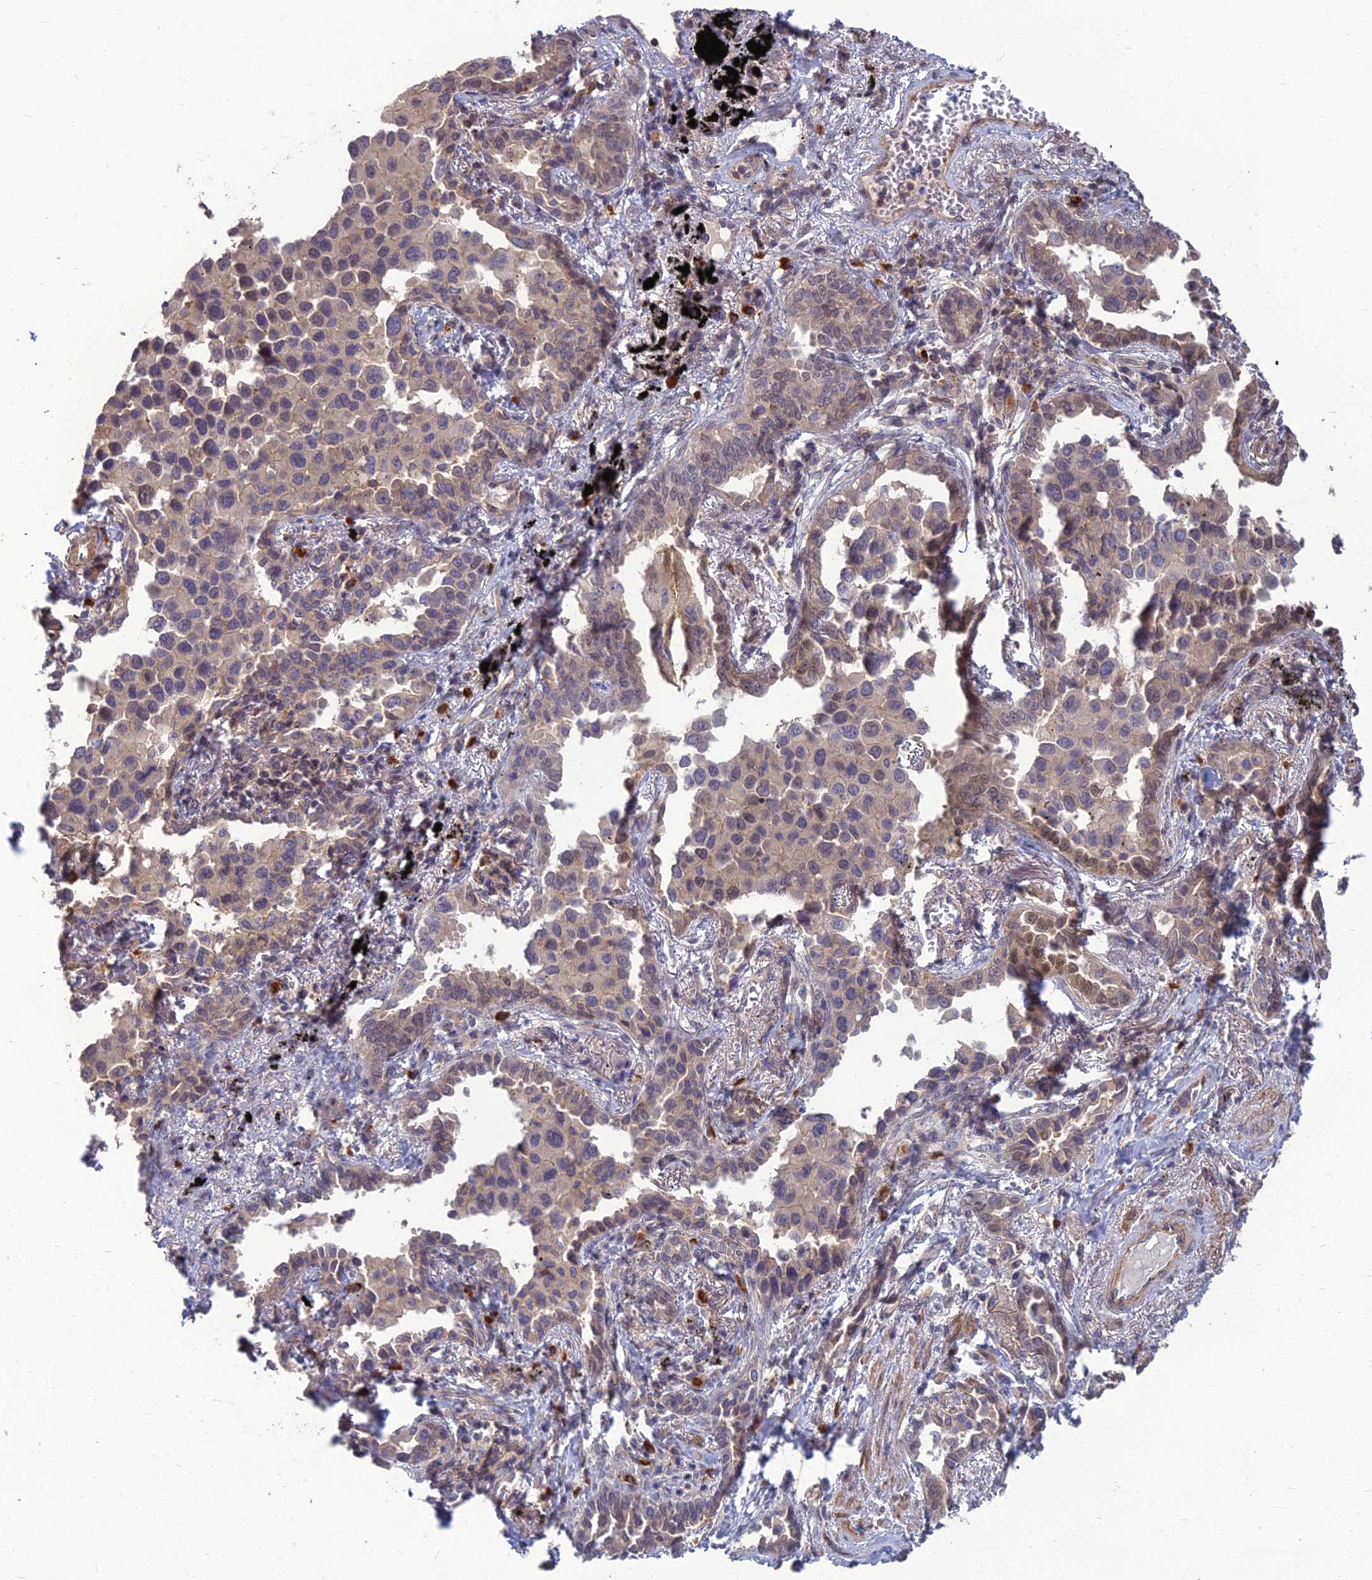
{"staining": {"intensity": "weak", "quantity": "<25%", "location": "cytoplasmic/membranous"}, "tissue": "lung cancer", "cell_type": "Tumor cells", "image_type": "cancer", "snomed": [{"axis": "morphology", "description": "Adenocarcinoma, NOS"}, {"axis": "topography", "description": "Lung"}], "caption": "This is a histopathology image of immunohistochemistry staining of lung cancer, which shows no expression in tumor cells.", "gene": "OPA3", "patient": {"sex": "male", "age": 67}}